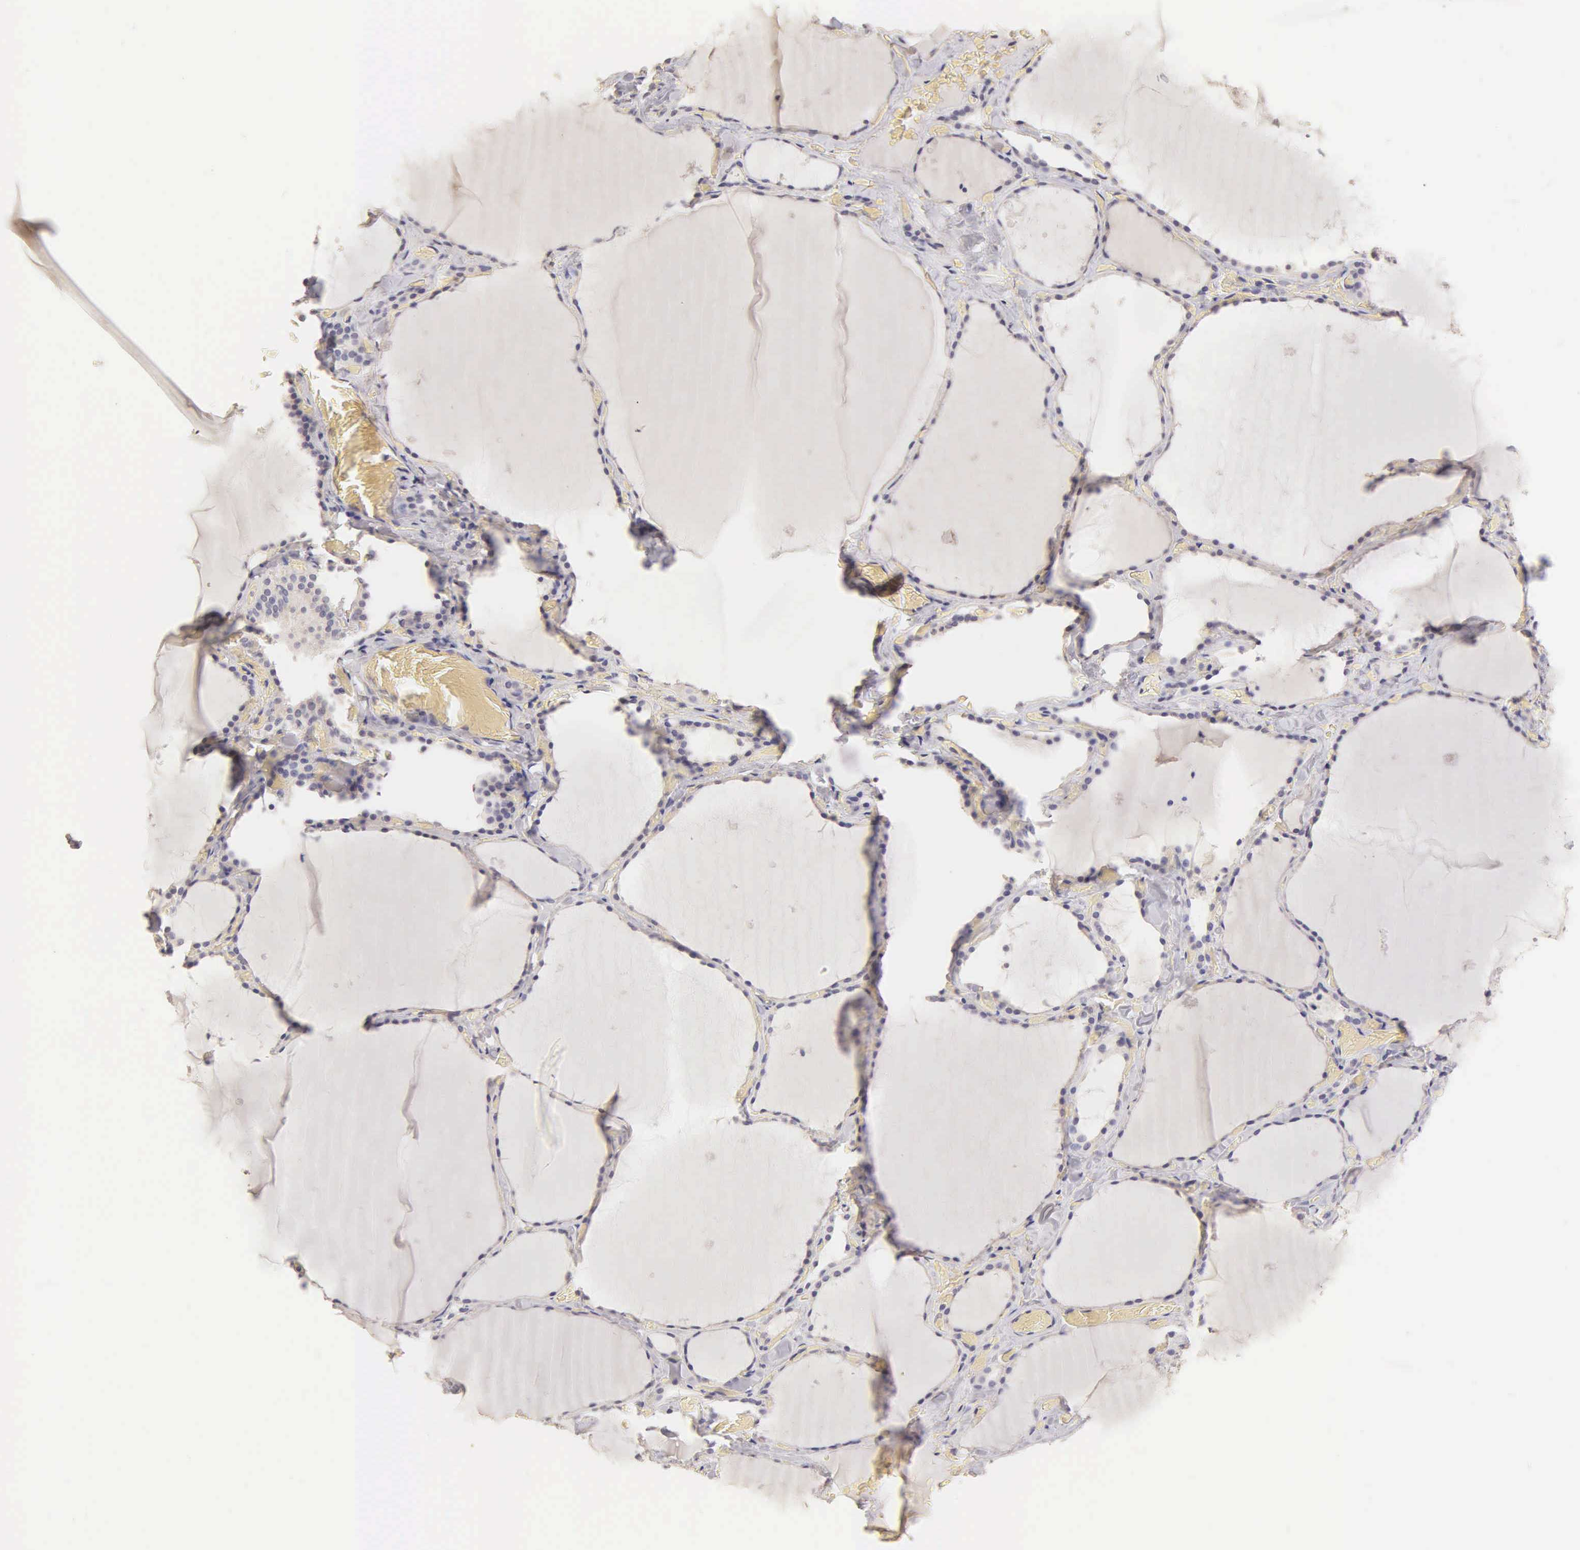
{"staining": {"intensity": "negative", "quantity": "none", "location": "none"}, "tissue": "thyroid gland", "cell_type": "Glandular cells", "image_type": "normal", "snomed": [{"axis": "morphology", "description": "Normal tissue, NOS"}, {"axis": "topography", "description": "Thyroid gland"}], "caption": "Immunohistochemical staining of normal human thyroid gland displays no significant staining in glandular cells. Nuclei are stained in blue.", "gene": "ESR1", "patient": {"sex": "male", "age": 34}}